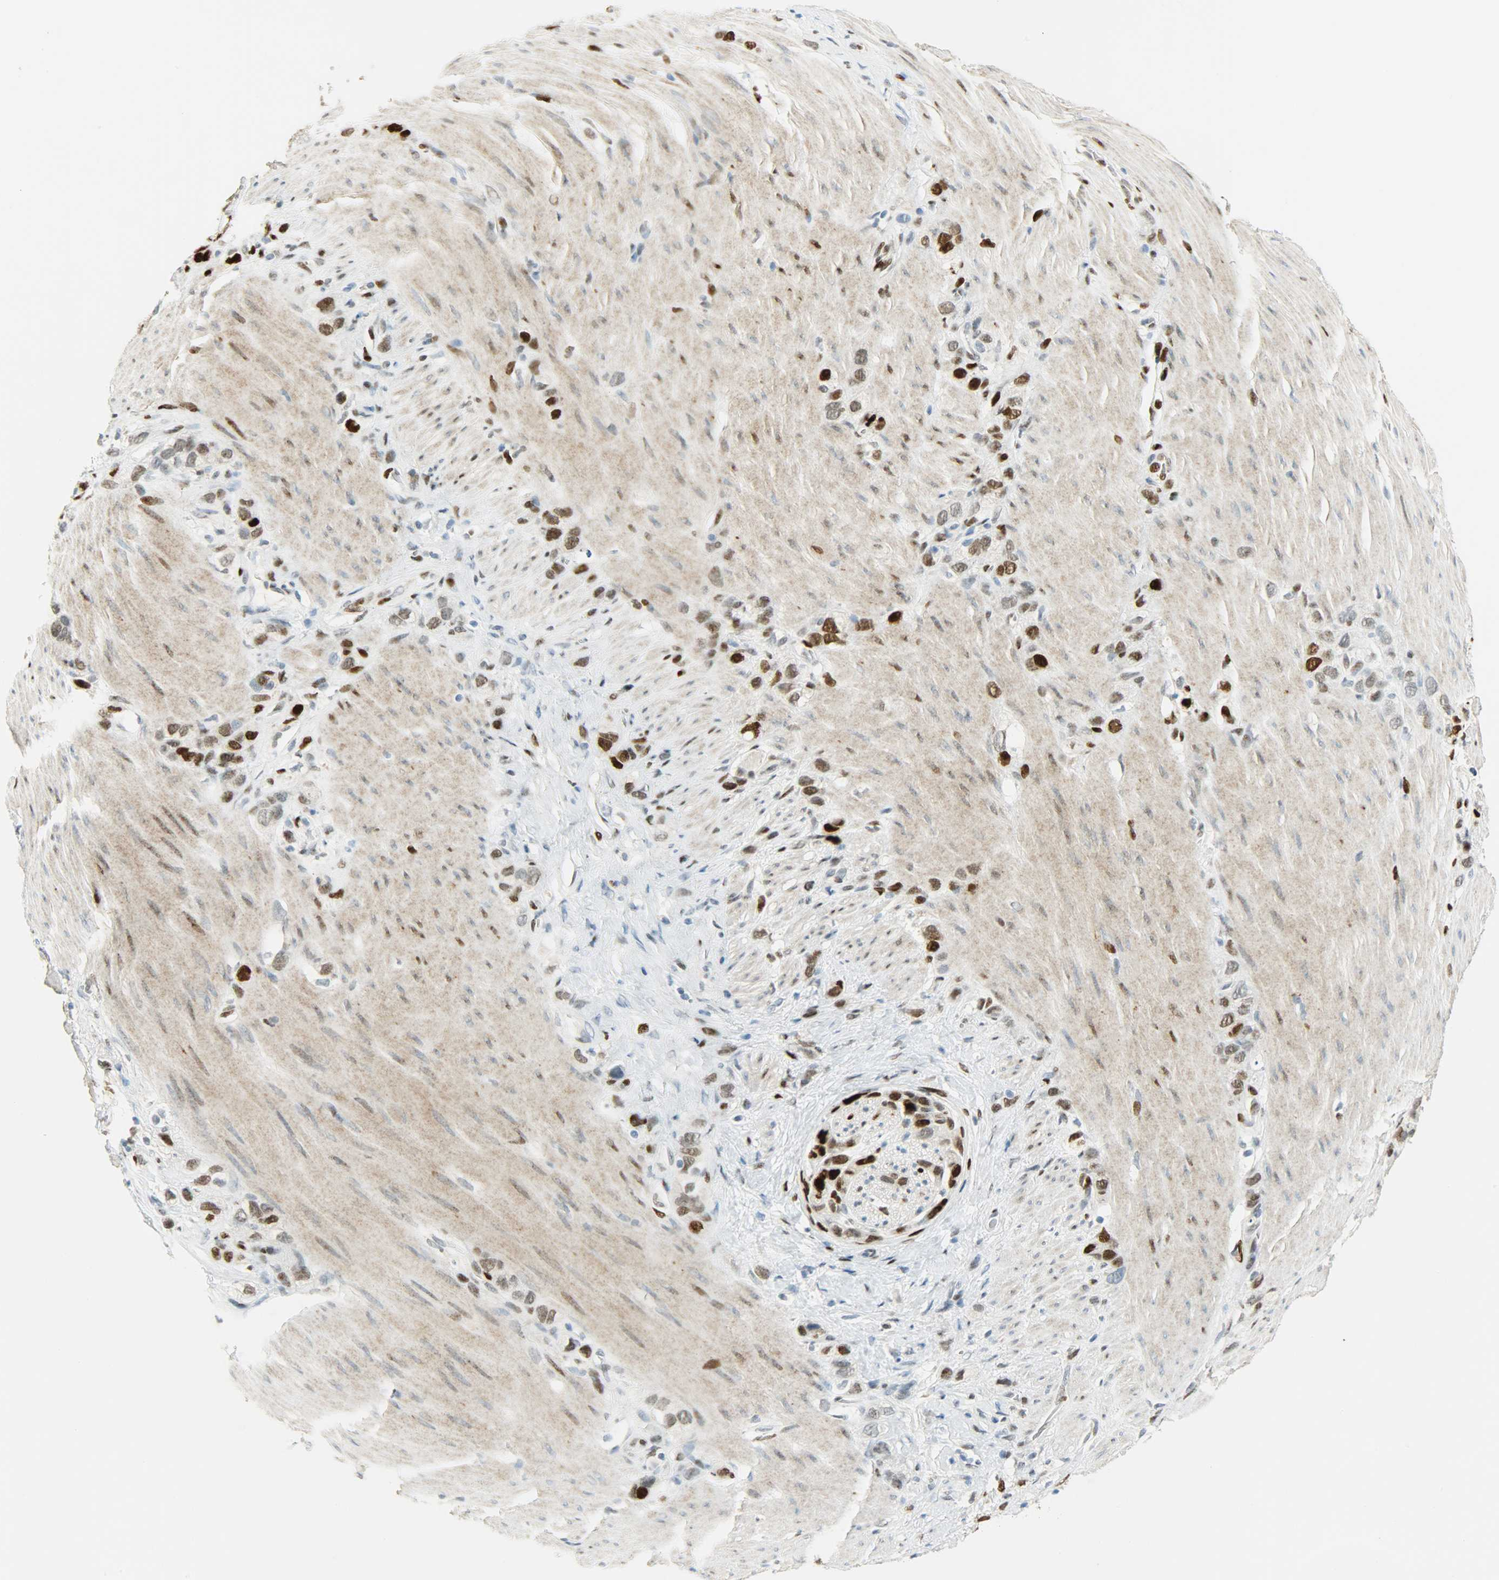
{"staining": {"intensity": "weak", "quantity": "<25%", "location": "nuclear"}, "tissue": "stomach cancer", "cell_type": "Tumor cells", "image_type": "cancer", "snomed": [{"axis": "morphology", "description": "Normal tissue, NOS"}, {"axis": "morphology", "description": "Adenocarcinoma, NOS"}, {"axis": "morphology", "description": "Adenocarcinoma, High grade"}, {"axis": "topography", "description": "Stomach, upper"}, {"axis": "topography", "description": "Stomach"}], "caption": "There is no significant positivity in tumor cells of adenocarcinoma (stomach).", "gene": "JUNB", "patient": {"sex": "female", "age": 65}}